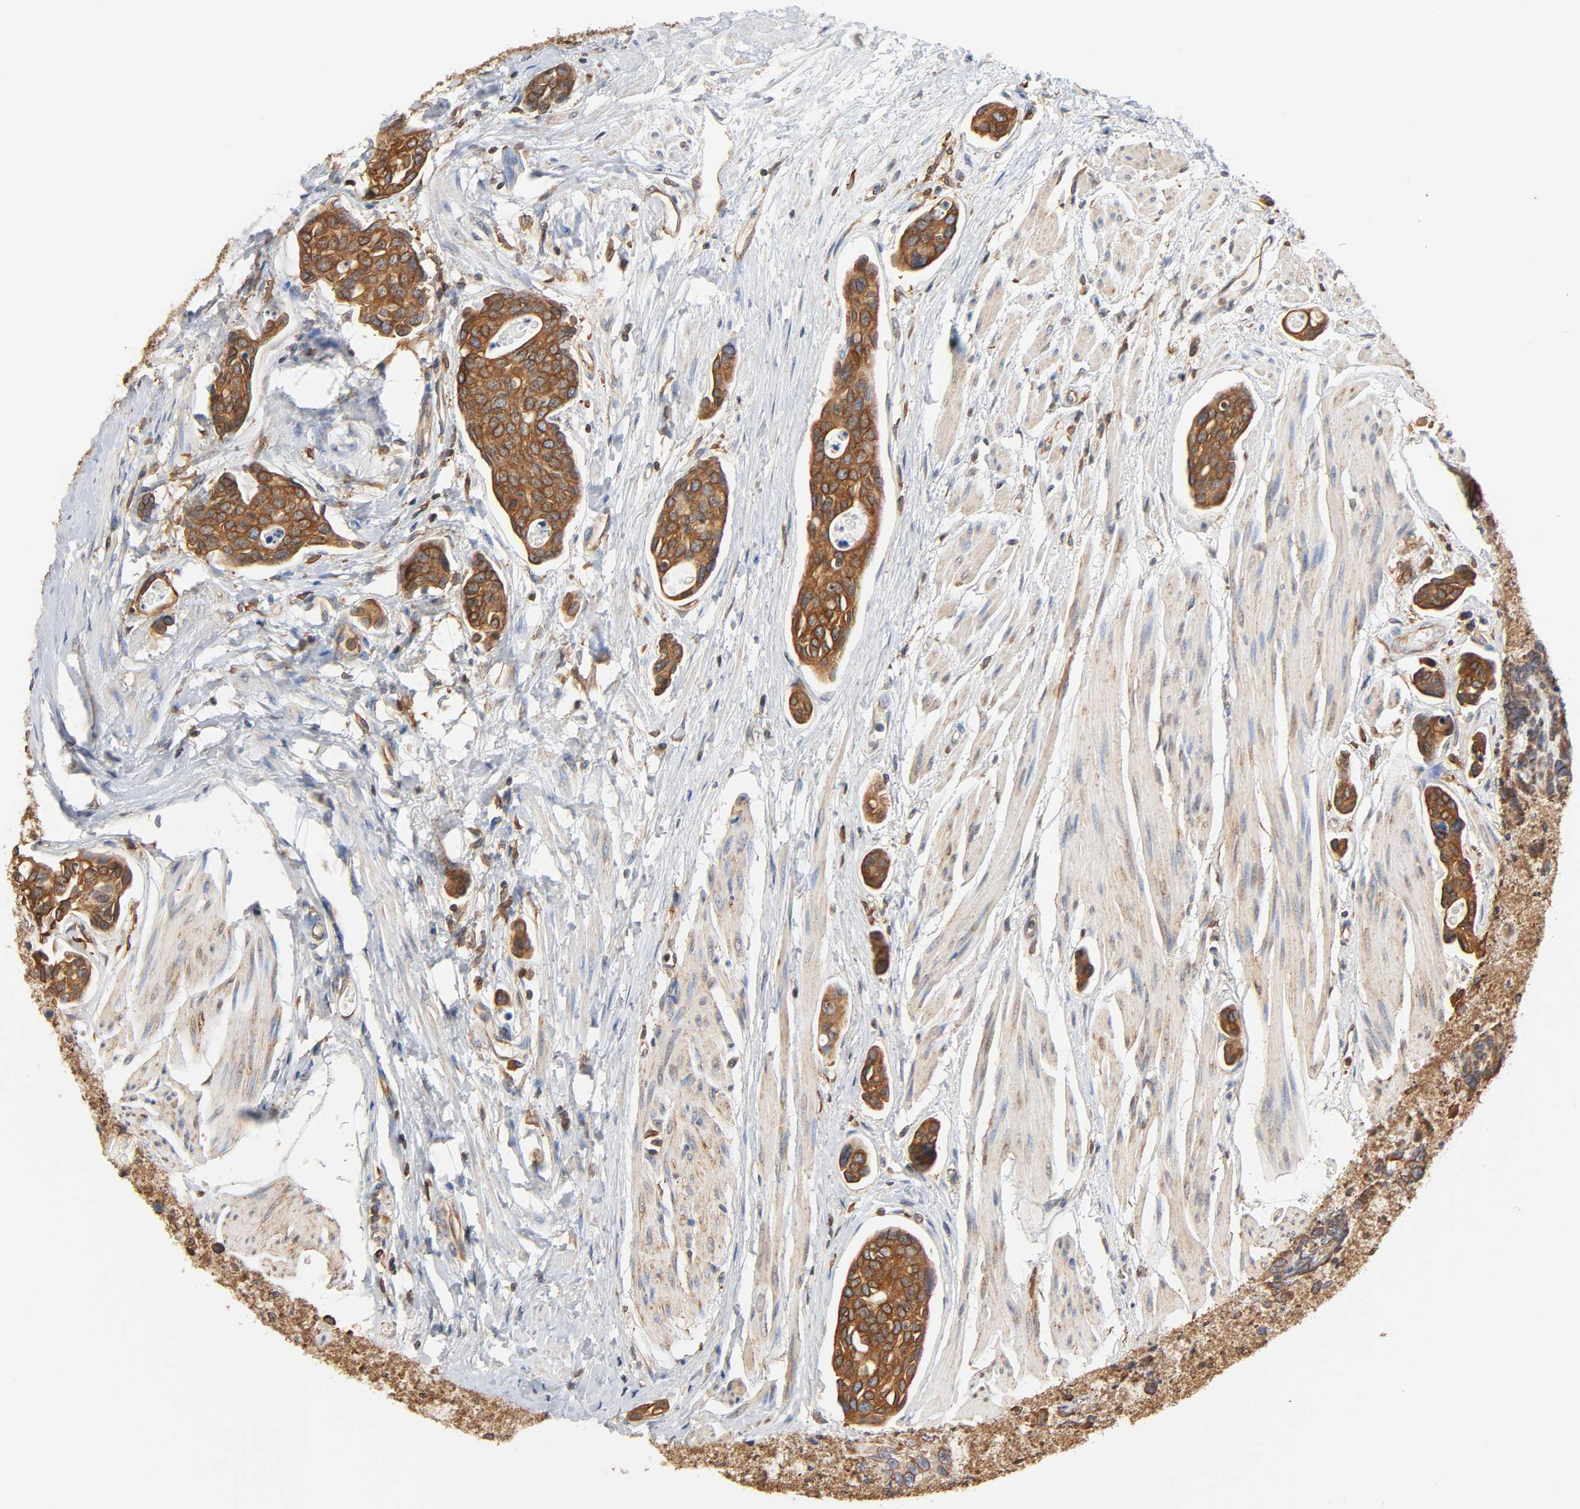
{"staining": {"intensity": "strong", "quantity": ">75%", "location": "cytoplasmic/membranous"}, "tissue": "urothelial cancer", "cell_type": "Tumor cells", "image_type": "cancer", "snomed": [{"axis": "morphology", "description": "Urothelial carcinoma, High grade"}, {"axis": "topography", "description": "Urinary bladder"}], "caption": "Protein staining of high-grade urothelial carcinoma tissue displays strong cytoplasmic/membranous positivity in about >75% of tumor cells.", "gene": "BCAP31", "patient": {"sex": "male", "age": 78}}